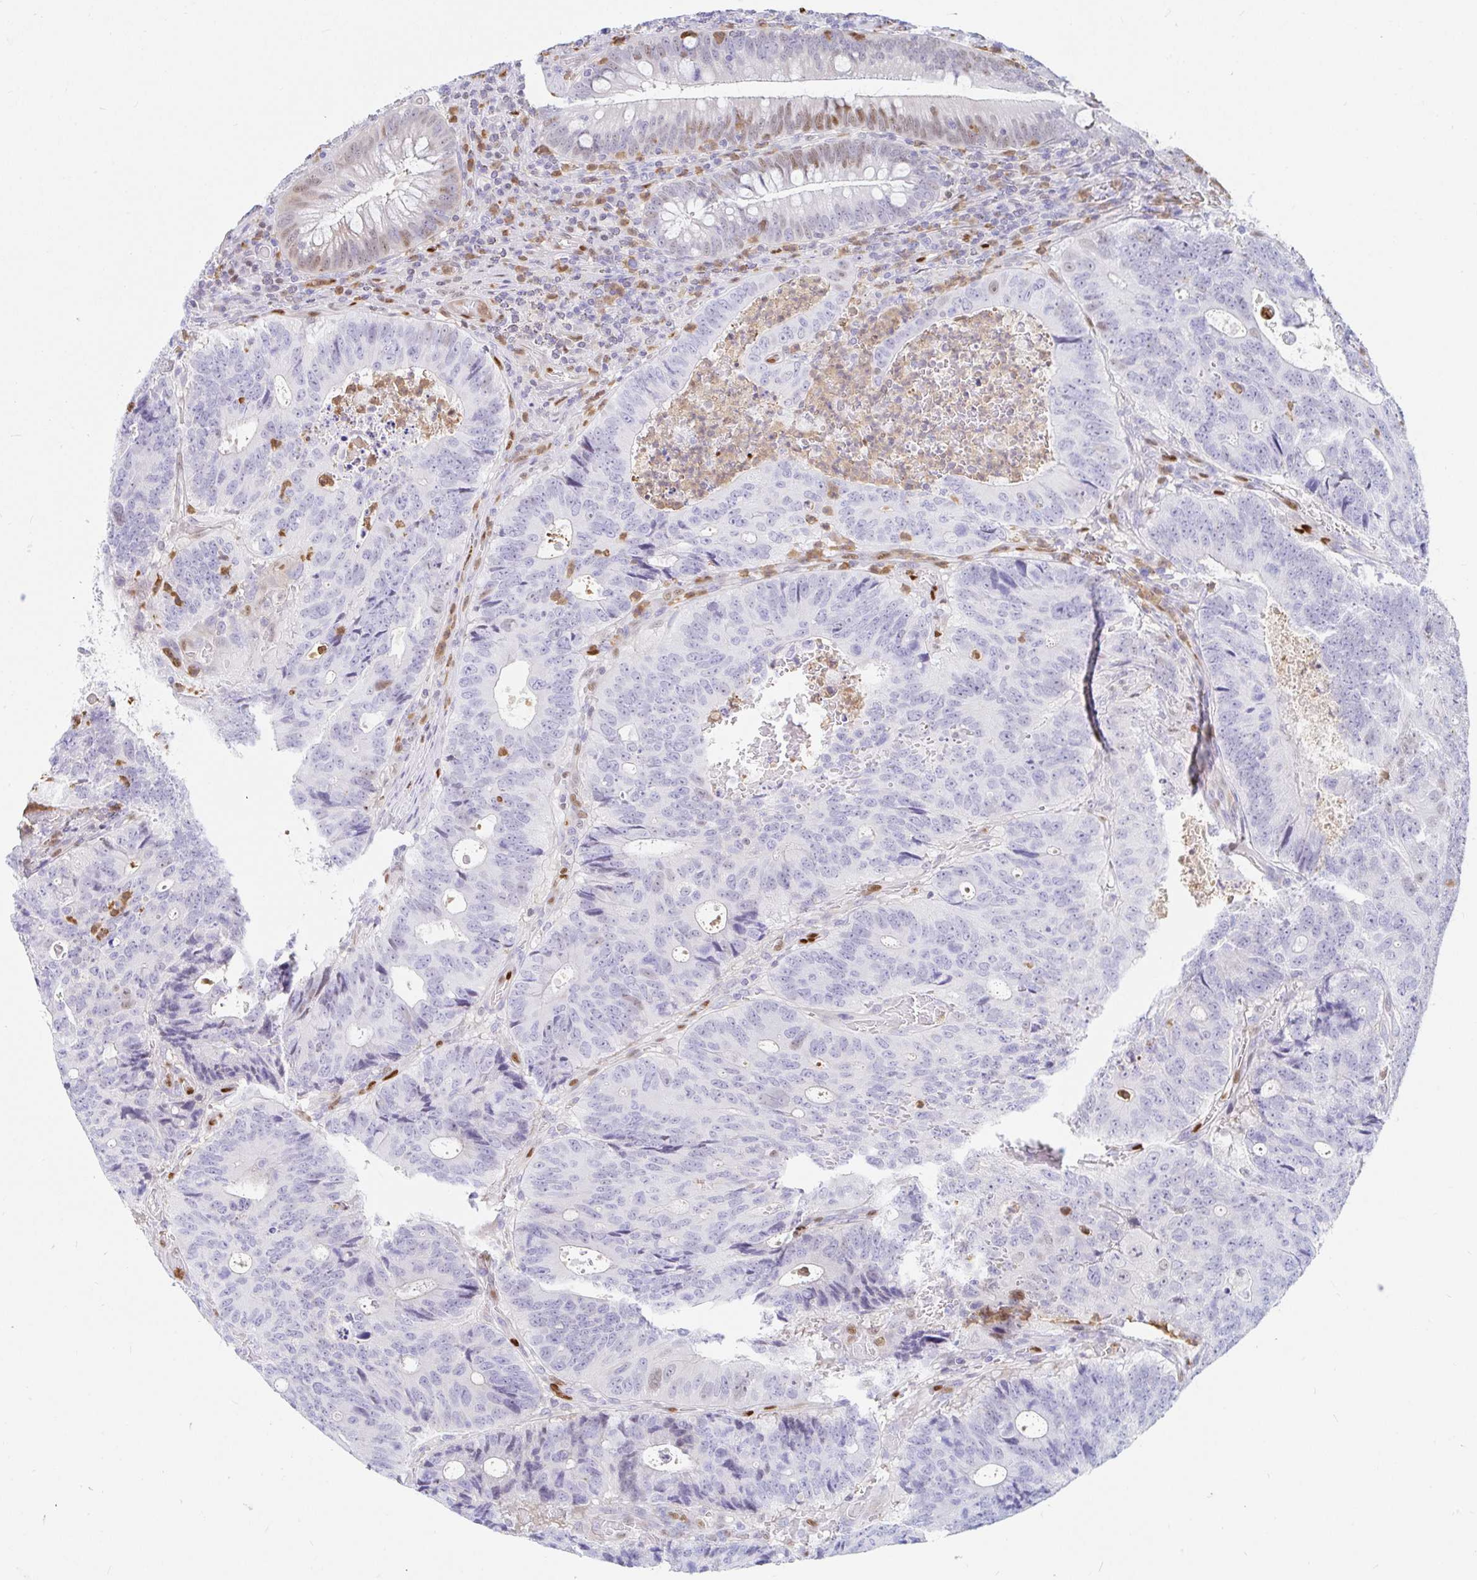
{"staining": {"intensity": "weak", "quantity": "25%-75%", "location": "nuclear"}, "tissue": "colorectal cancer", "cell_type": "Tumor cells", "image_type": "cancer", "snomed": [{"axis": "morphology", "description": "Adenocarcinoma, NOS"}, {"axis": "topography", "description": "Colon"}], "caption": "A micrograph of human colorectal cancer stained for a protein shows weak nuclear brown staining in tumor cells.", "gene": "HINFP", "patient": {"sex": "male", "age": 62}}